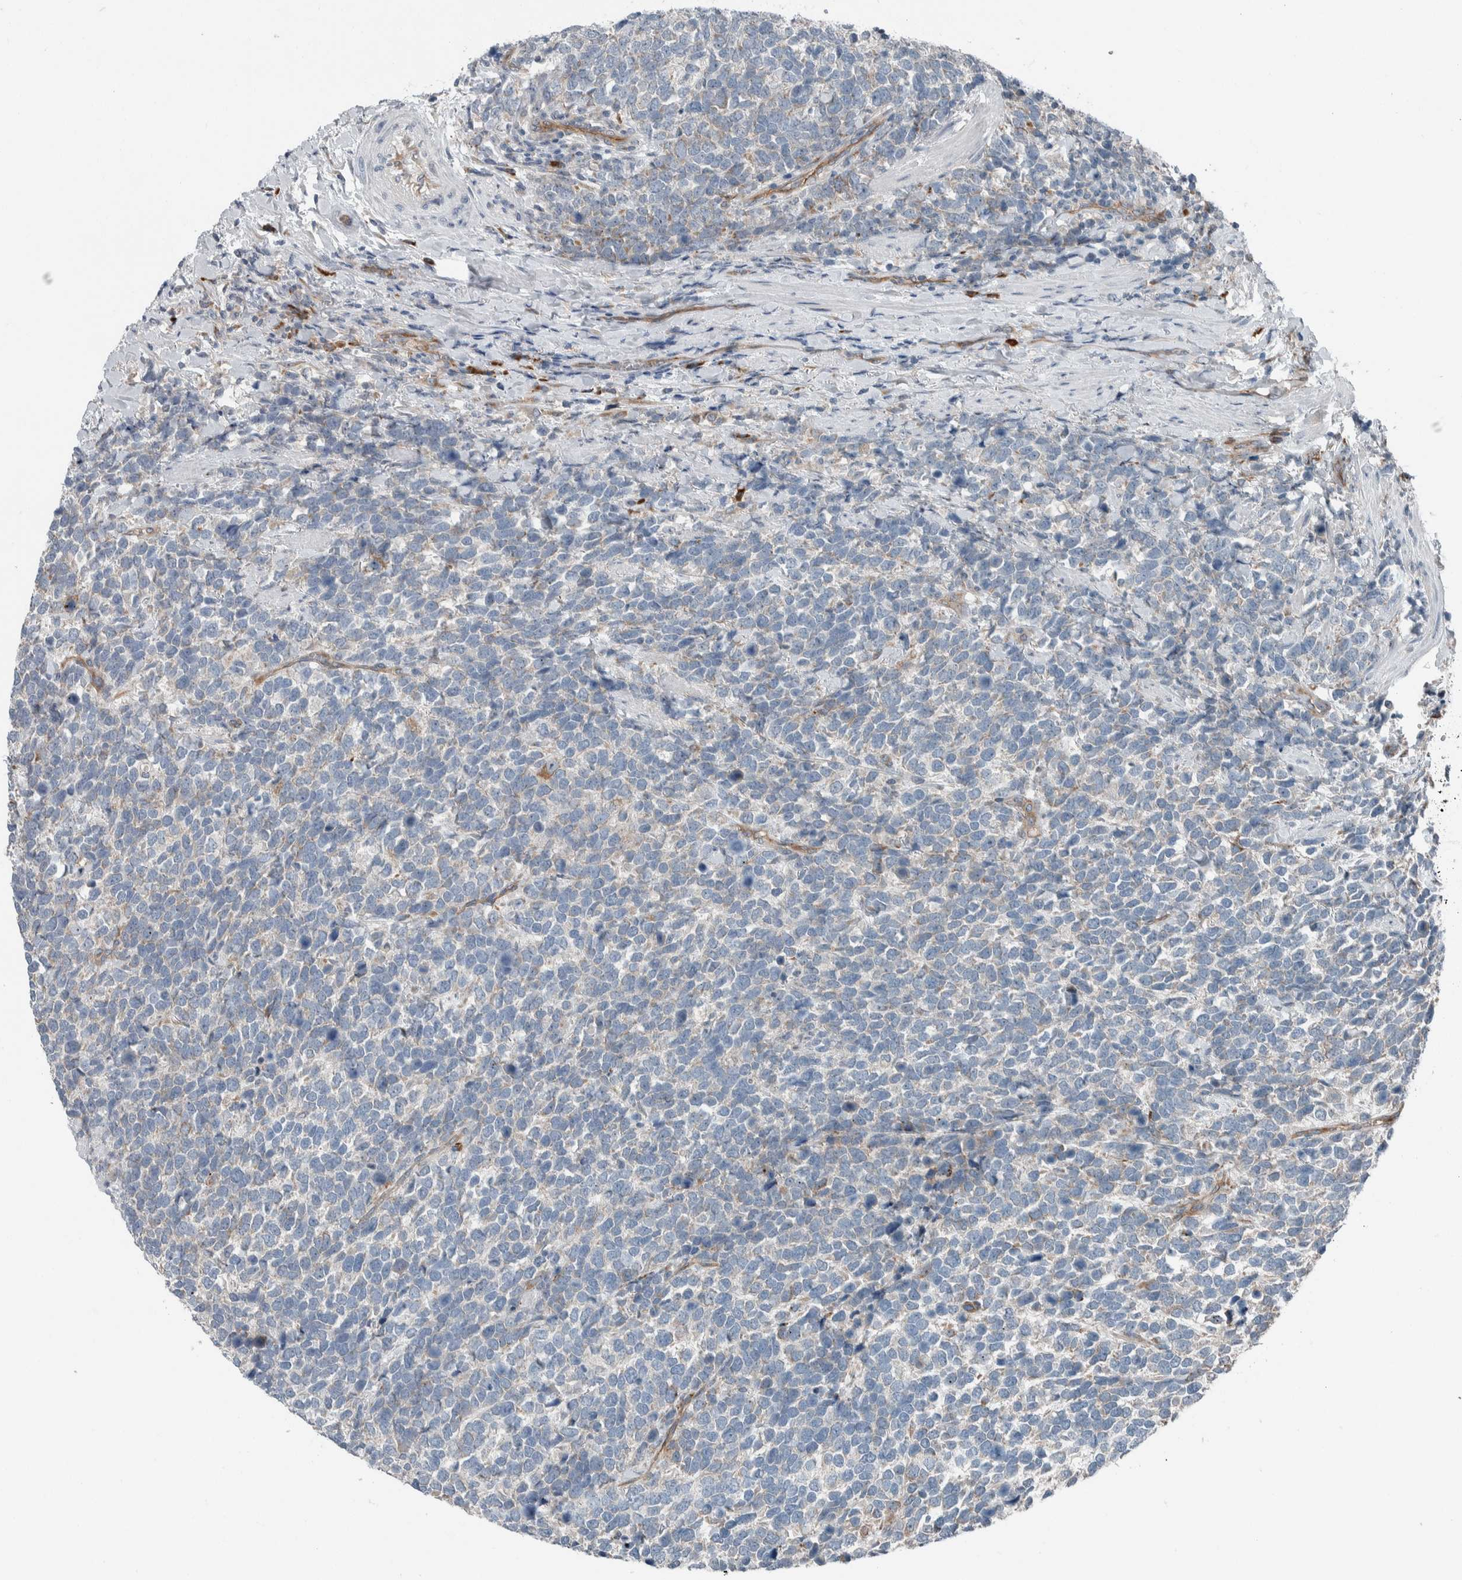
{"staining": {"intensity": "negative", "quantity": "none", "location": "none"}, "tissue": "urothelial cancer", "cell_type": "Tumor cells", "image_type": "cancer", "snomed": [{"axis": "morphology", "description": "Urothelial carcinoma, High grade"}, {"axis": "topography", "description": "Urinary bladder"}], "caption": "High power microscopy micrograph of an IHC photomicrograph of urothelial cancer, revealing no significant expression in tumor cells.", "gene": "USP25", "patient": {"sex": "female", "age": 82}}